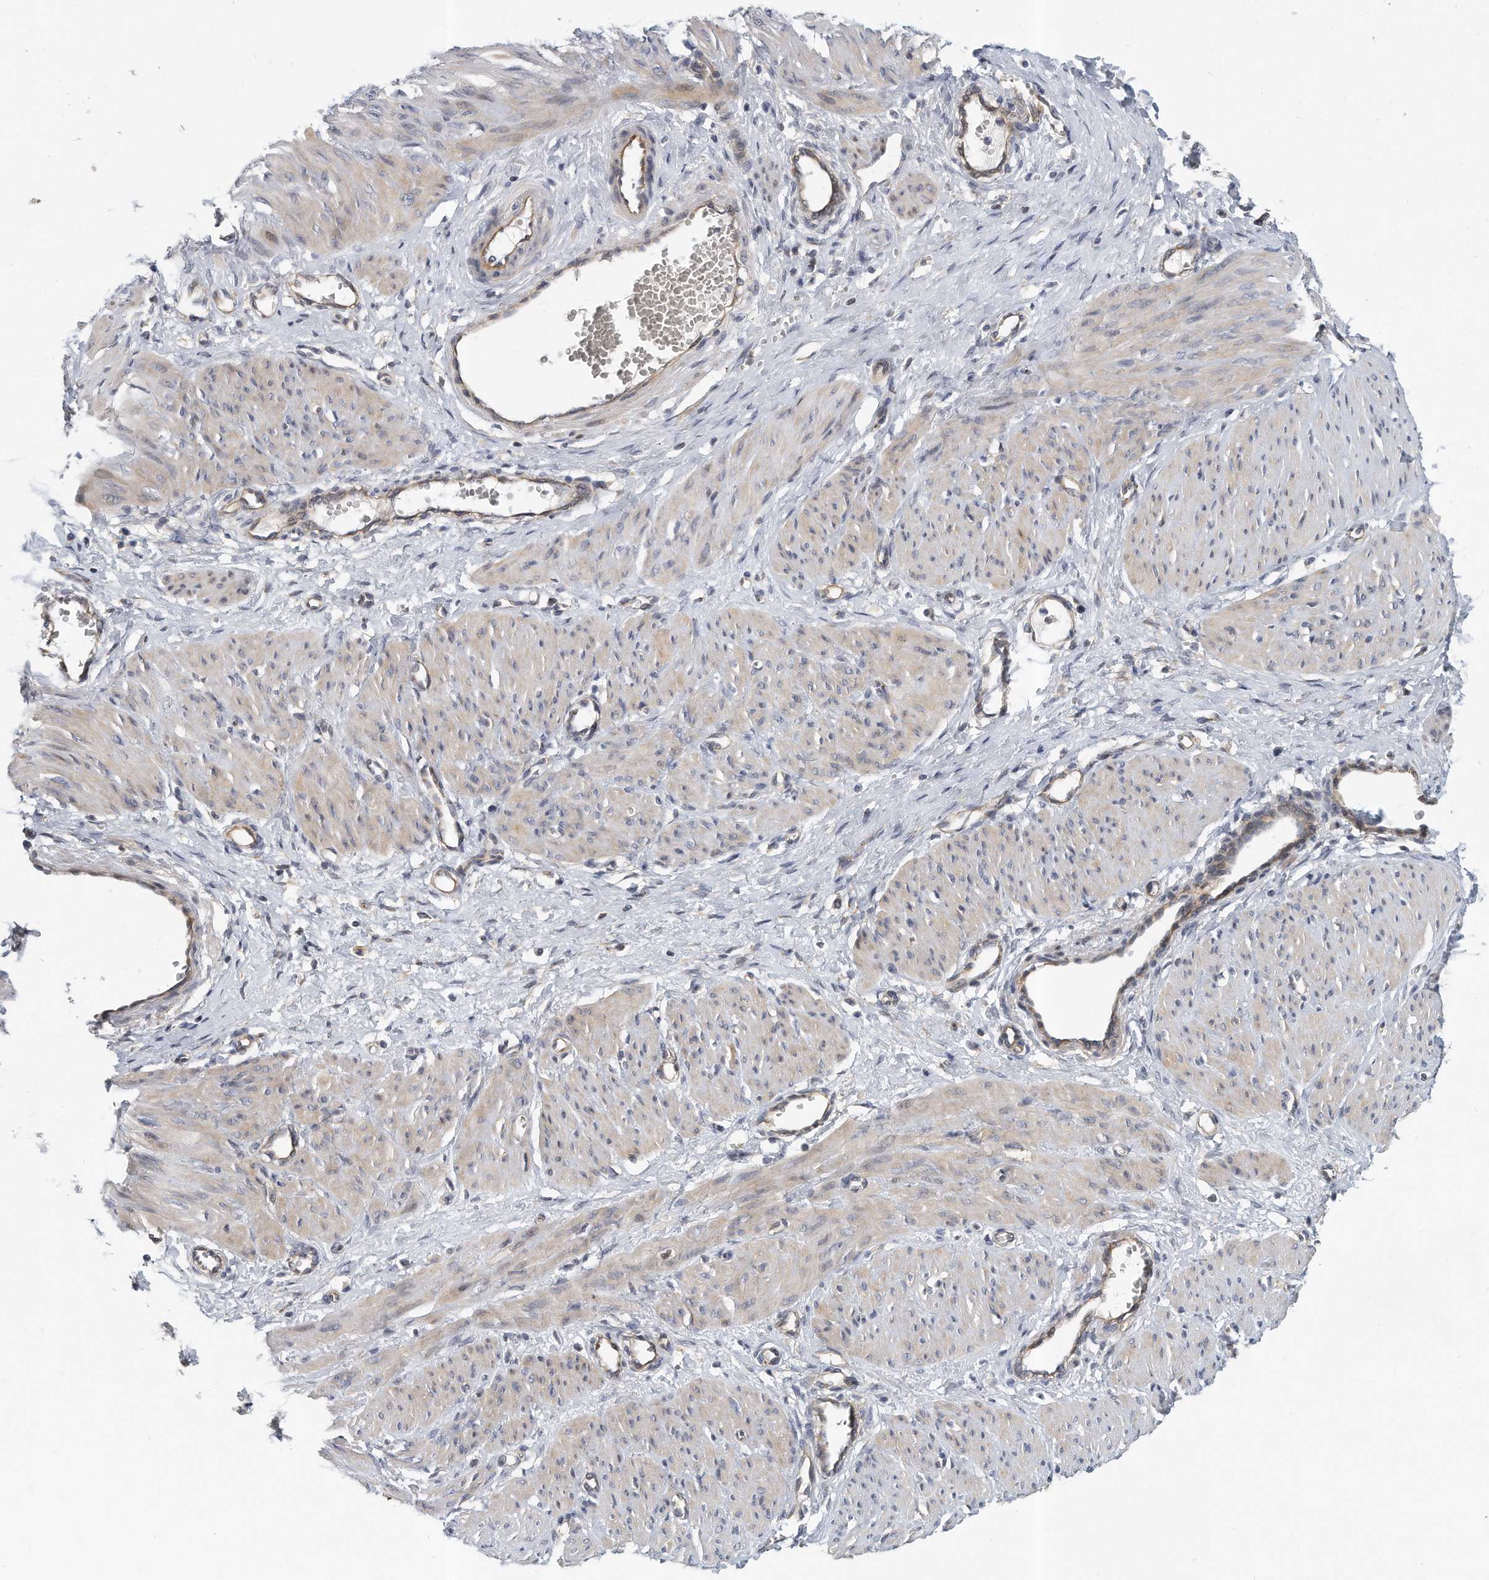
{"staining": {"intensity": "weak", "quantity": "25%-75%", "location": "cytoplasmic/membranous"}, "tissue": "smooth muscle", "cell_type": "Smooth muscle cells", "image_type": "normal", "snomed": [{"axis": "morphology", "description": "Normal tissue, NOS"}, {"axis": "topography", "description": "Endometrium"}], "caption": "IHC histopathology image of benign smooth muscle stained for a protein (brown), which shows low levels of weak cytoplasmic/membranous positivity in about 25%-75% of smooth muscle cells.", "gene": "PCDH8", "patient": {"sex": "female", "age": 33}}